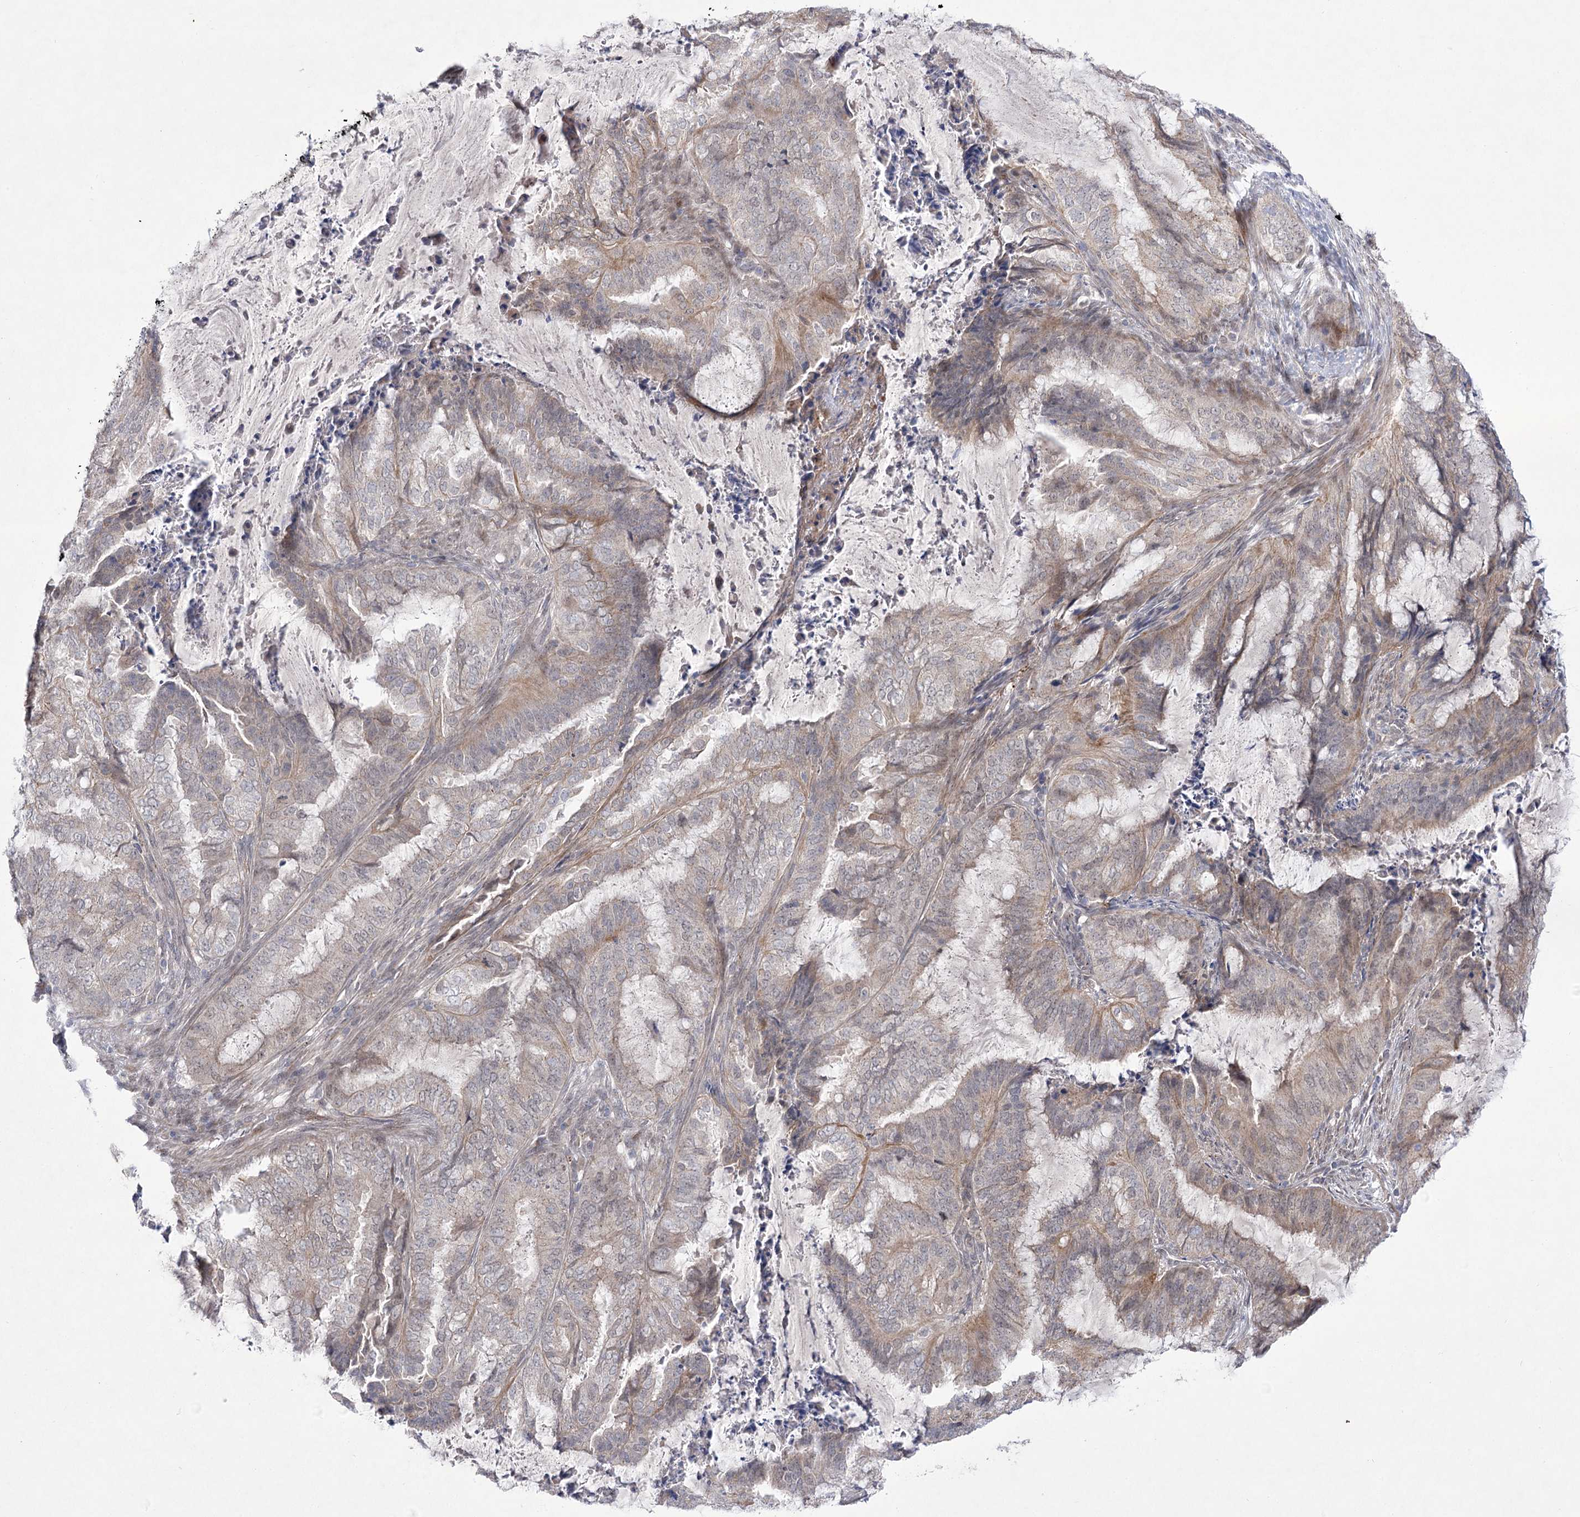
{"staining": {"intensity": "weak", "quantity": "25%-75%", "location": "cytoplasmic/membranous"}, "tissue": "endometrial cancer", "cell_type": "Tumor cells", "image_type": "cancer", "snomed": [{"axis": "morphology", "description": "Adenocarcinoma, NOS"}, {"axis": "topography", "description": "Endometrium"}], "caption": "Immunohistochemistry (IHC) staining of endometrial cancer, which demonstrates low levels of weak cytoplasmic/membranous staining in about 25%-75% of tumor cells indicating weak cytoplasmic/membranous protein positivity. The staining was performed using DAB (brown) for protein detection and nuclei were counterstained in hematoxylin (blue).", "gene": "ARHGAP32", "patient": {"sex": "female", "age": 51}}